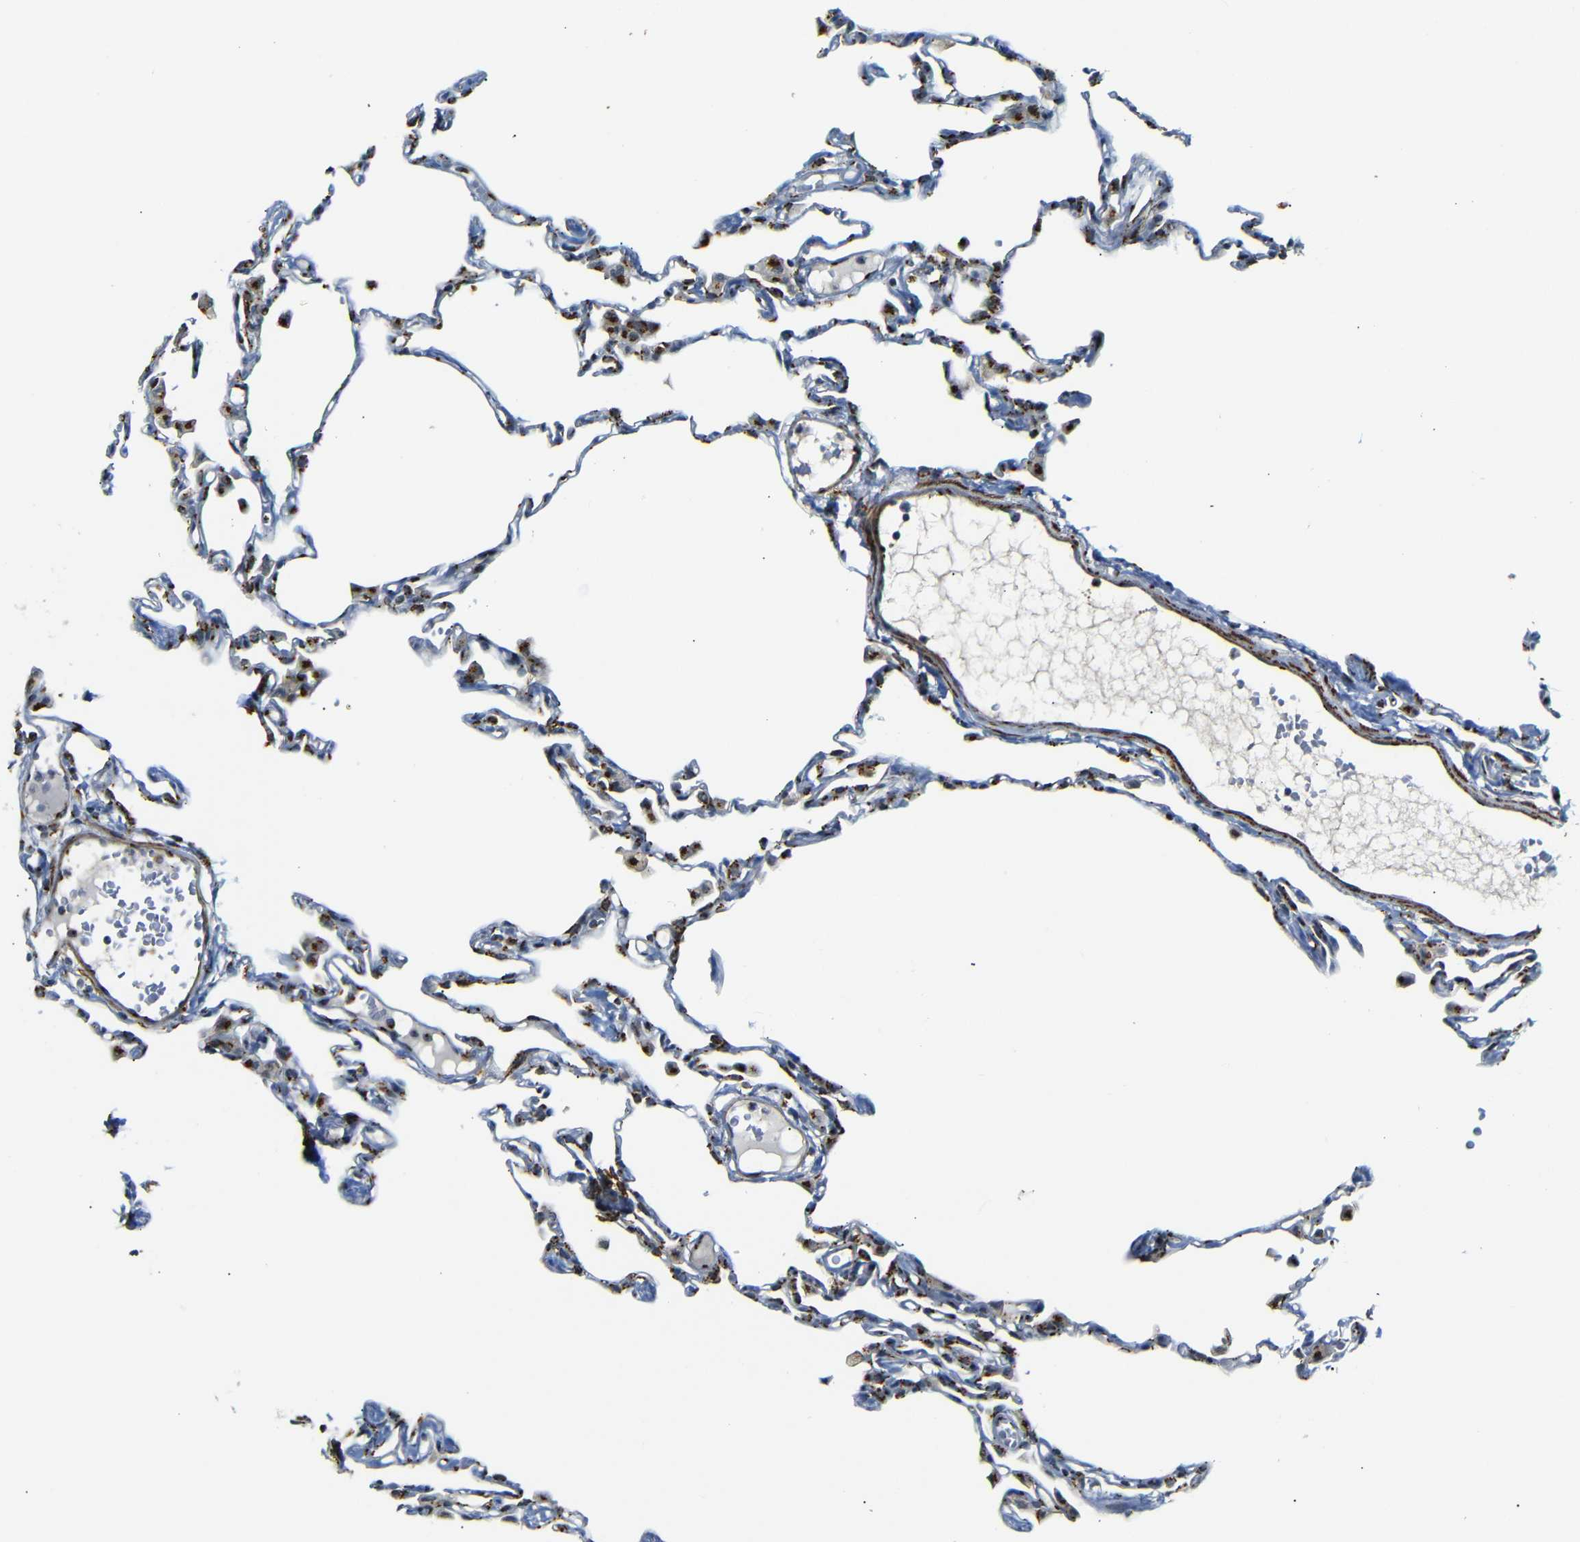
{"staining": {"intensity": "moderate", "quantity": "25%-75%", "location": "cytoplasmic/membranous"}, "tissue": "lung", "cell_type": "Alveolar cells", "image_type": "normal", "snomed": [{"axis": "morphology", "description": "Normal tissue, NOS"}, {"axis": "topography", "description": "Lung"}], "caption": "A photomicrograph showing moderate cytoplasmic/membranous expression in about 25%-75% of alveolar cells in benign lung, as visualized by brown immunohistochemical staining.", "gene": "TGOLN2", "patient": {"sex": "female", "age": 49}}